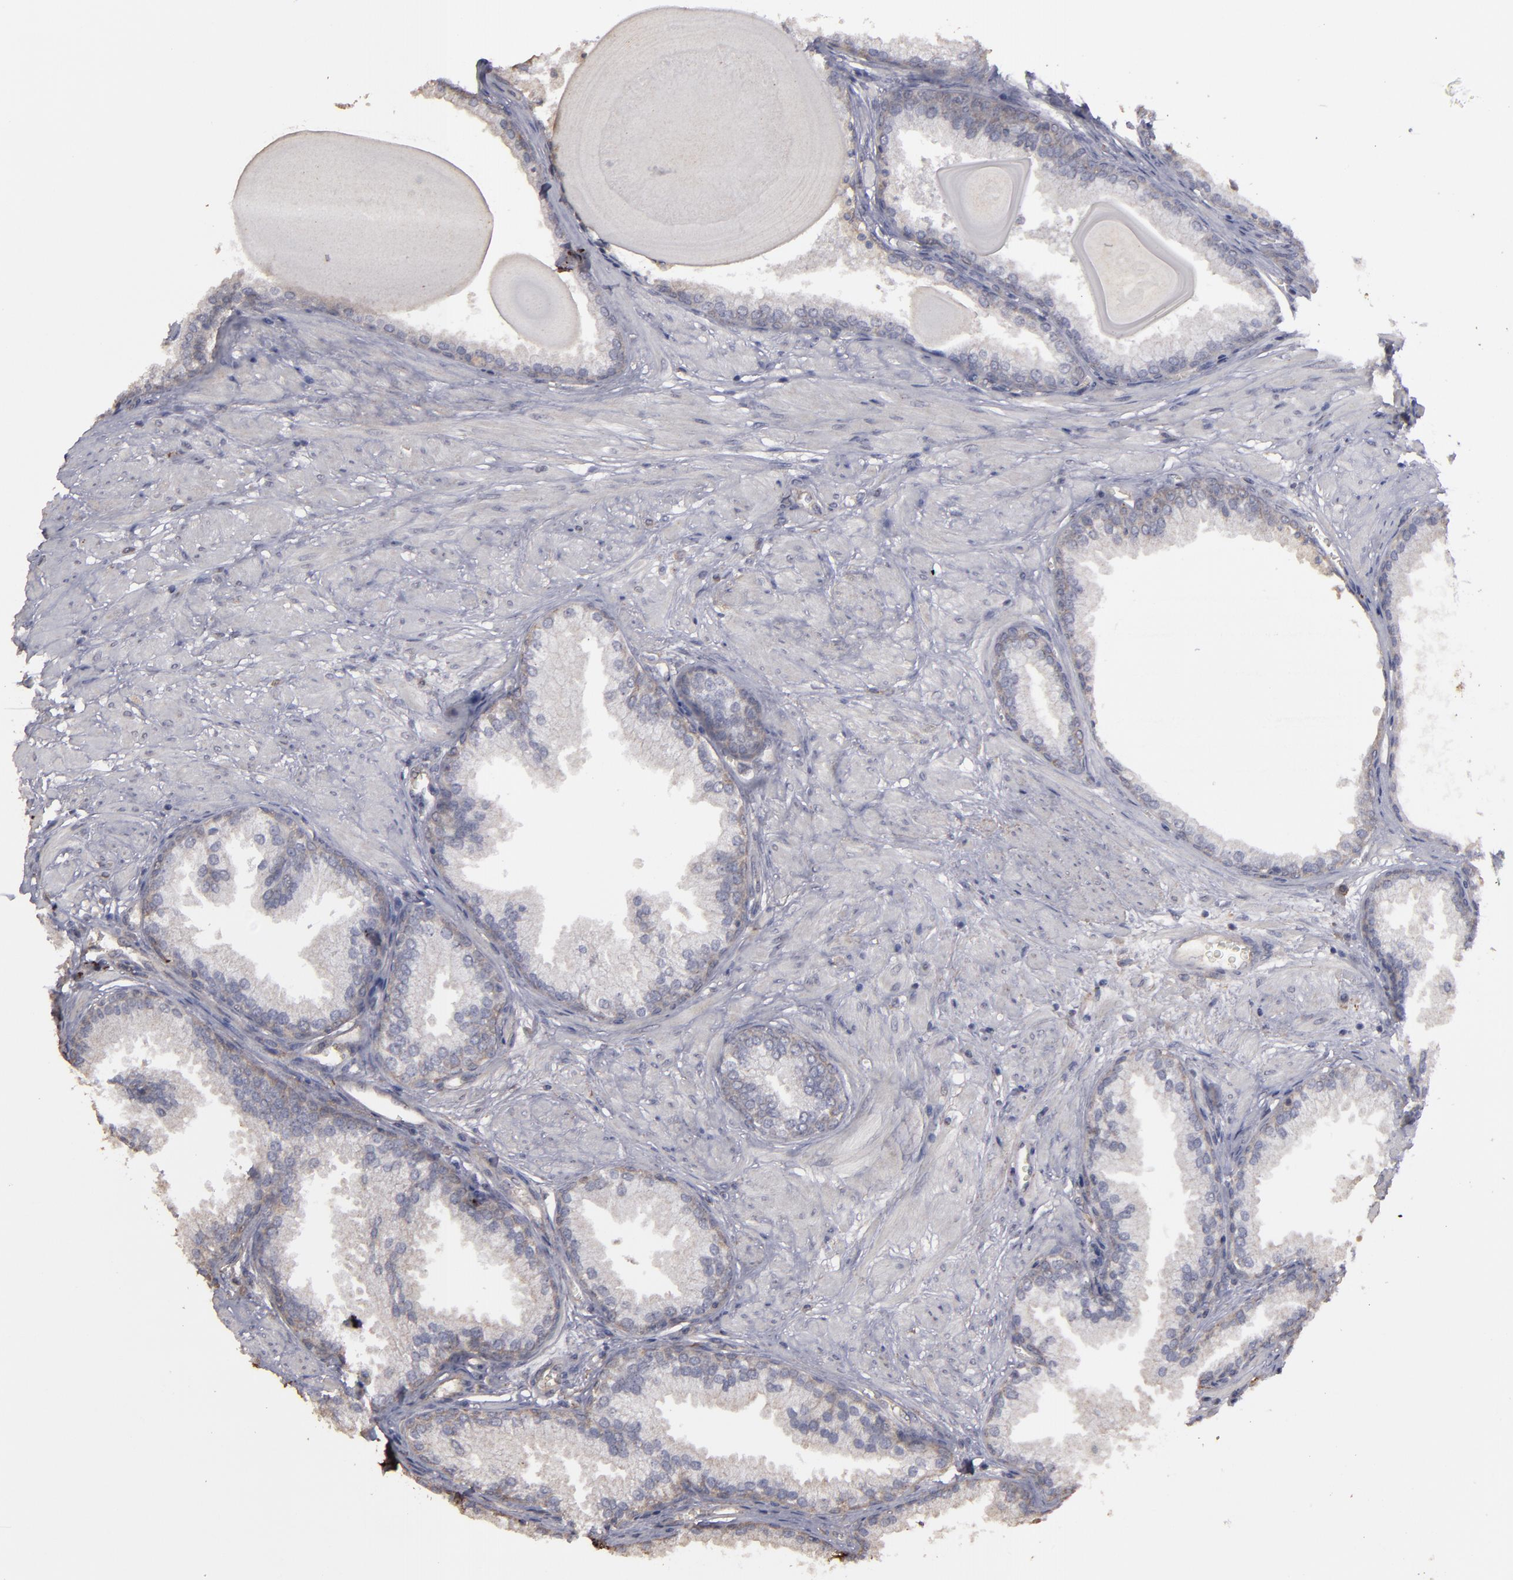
{"staining": {"intensity": "moderate", "quantity": "25%-75%", "location": "cytoplasmic/membranous"}, "tissue": "prostate", "cell_type": "Glandular cells", "image_type": "normal", "snomed": [{"axis": "morphology", "description": "Normal tissue, NOS"}, {"axis": "topography", "description": "Prostate"}], "caption": "Immunohistochemistry (IHC) histopathology image of normal prostate: prostate stained using immunohistochemistry reveals medium levels of moderate protein expression localized specifically in the cytoplasmic/membranous of glandular cells, appearing as a cytoplasmic/membranous brown color.", "gene": "CD55", "patient": {"sex": "male", "age": 51}}